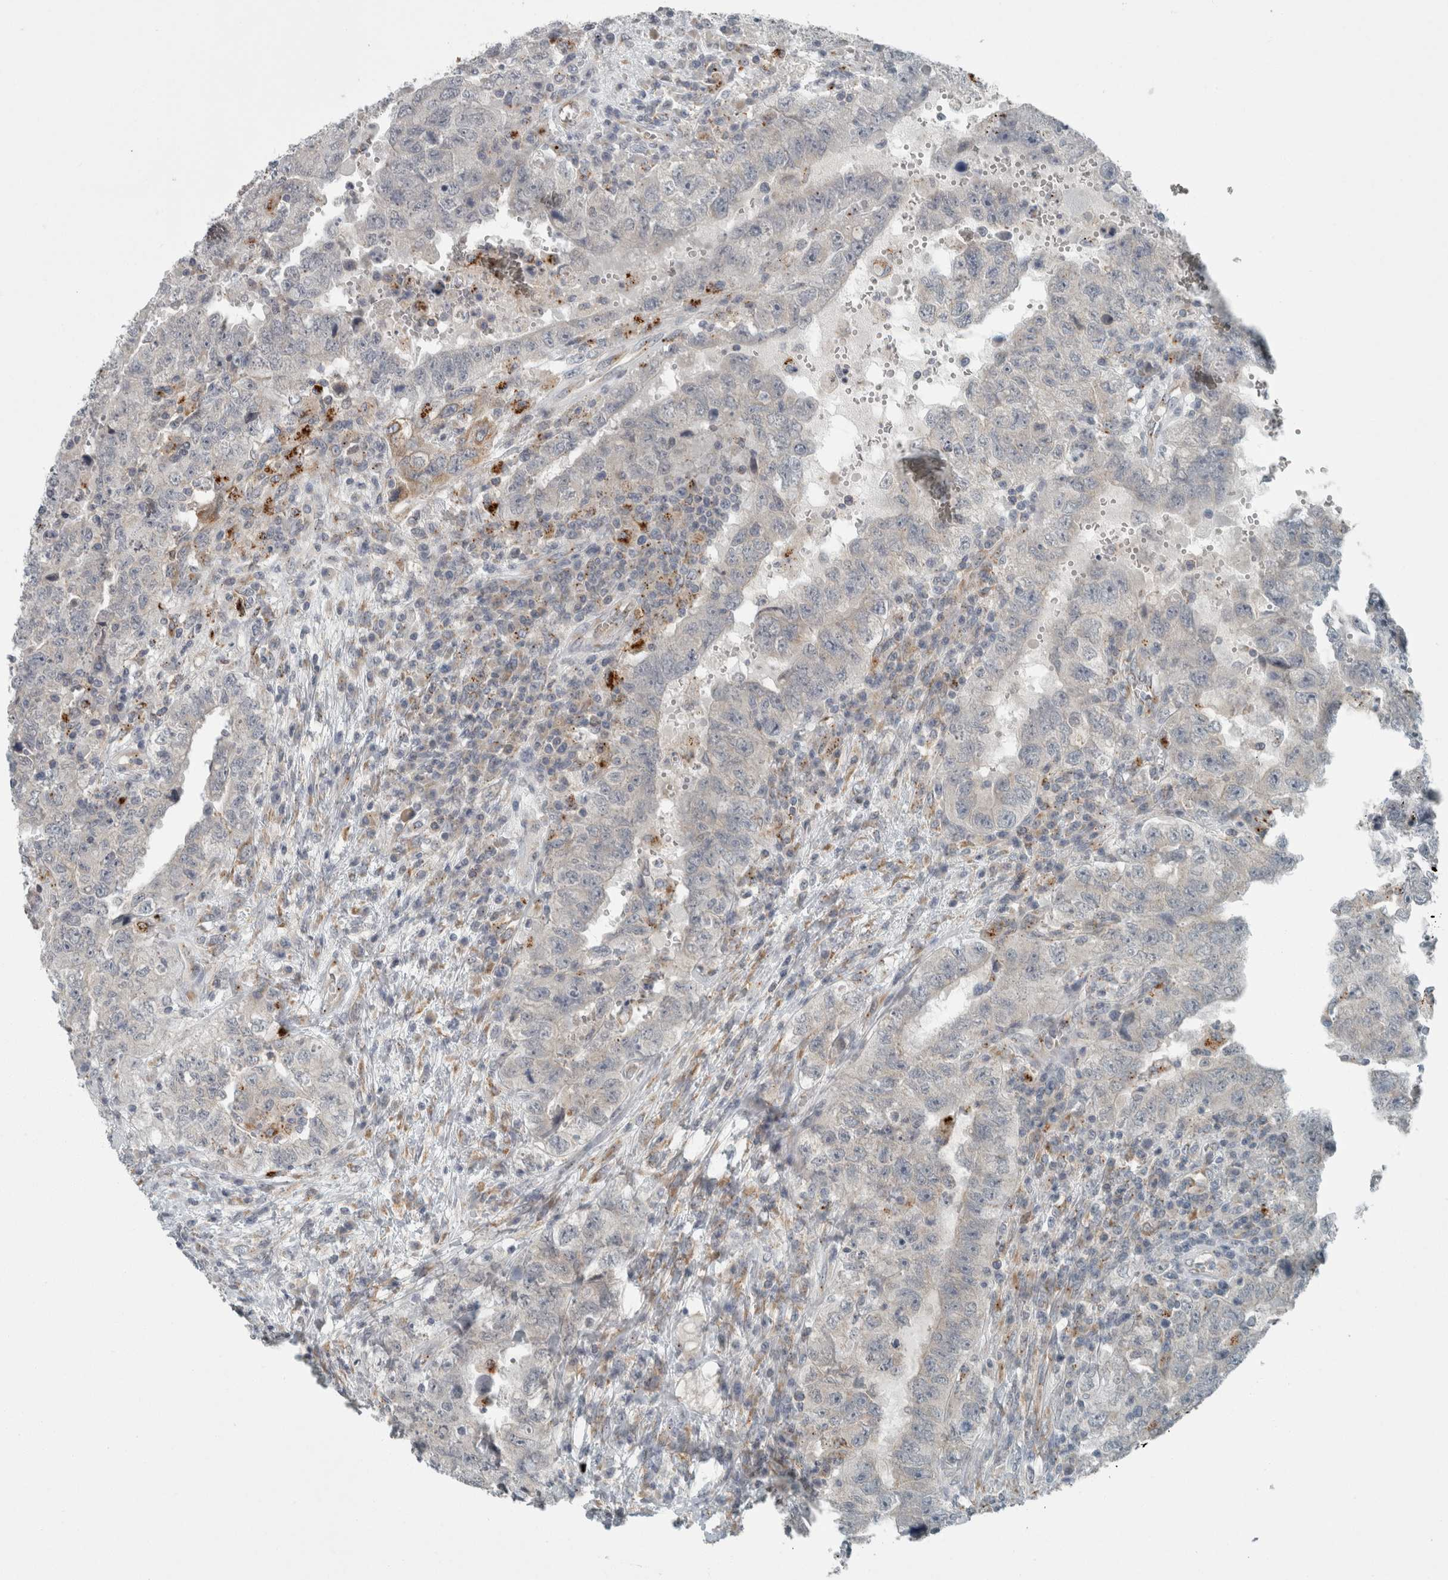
{"staining": {"intensity": "negative", "quantity": "none", "location": "none"}, "tissue": "testis cancer", "cell_type": "Tumor cells", "image_type": "cancer", "snomed": [{"axis": "morphology", "description": "Carcinoma, Embryonal, NOS"}, {"axis": "topography", "description": "Testis"}], "caption": "This is an immunohistochemistry (IHC) micrograph of testis cancer. There is no positivity in tumor cells.", "gene": "KIF1C", "patient": {"sex": "male", "age": 26}}